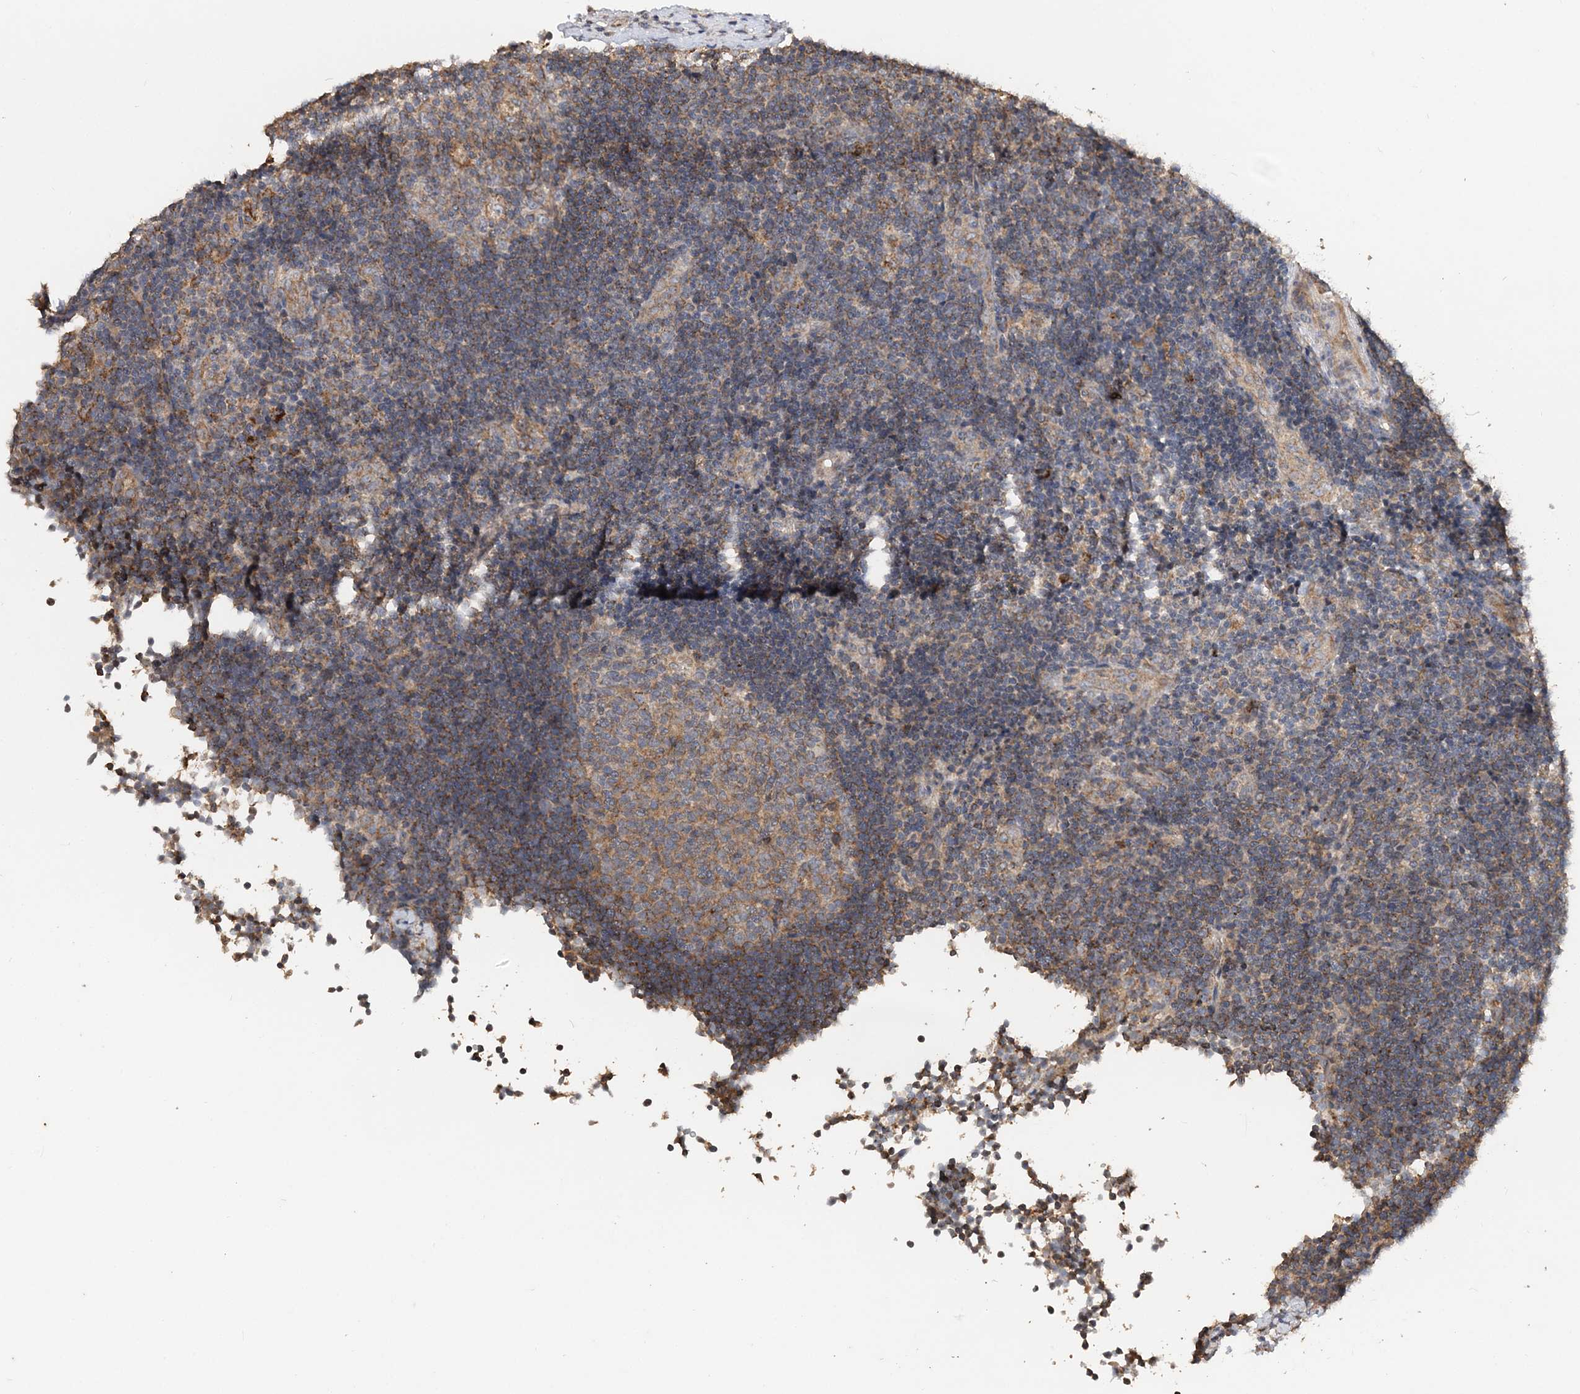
{"staining": {"intensity": "weak", "quantity": "25%-75%", "location": "cytoplasmic/membranous"}, "tissue": "lymph node", "cell_type": "Germinal center cells", "image_type": "normal", "snomed": [{"axis": "morphology", "description": "Normal tissue, NOS"}, {"axis": "topography", "description": "Lymph node"}], "caption": "Lymph node stained with immunohistochemistry reveals weak cytoplasmic/membranous positivity in approximately 25%-75% of germinal center cells.", "gene": "RAB14", "patient": {"sex": "female", "age": 22}}